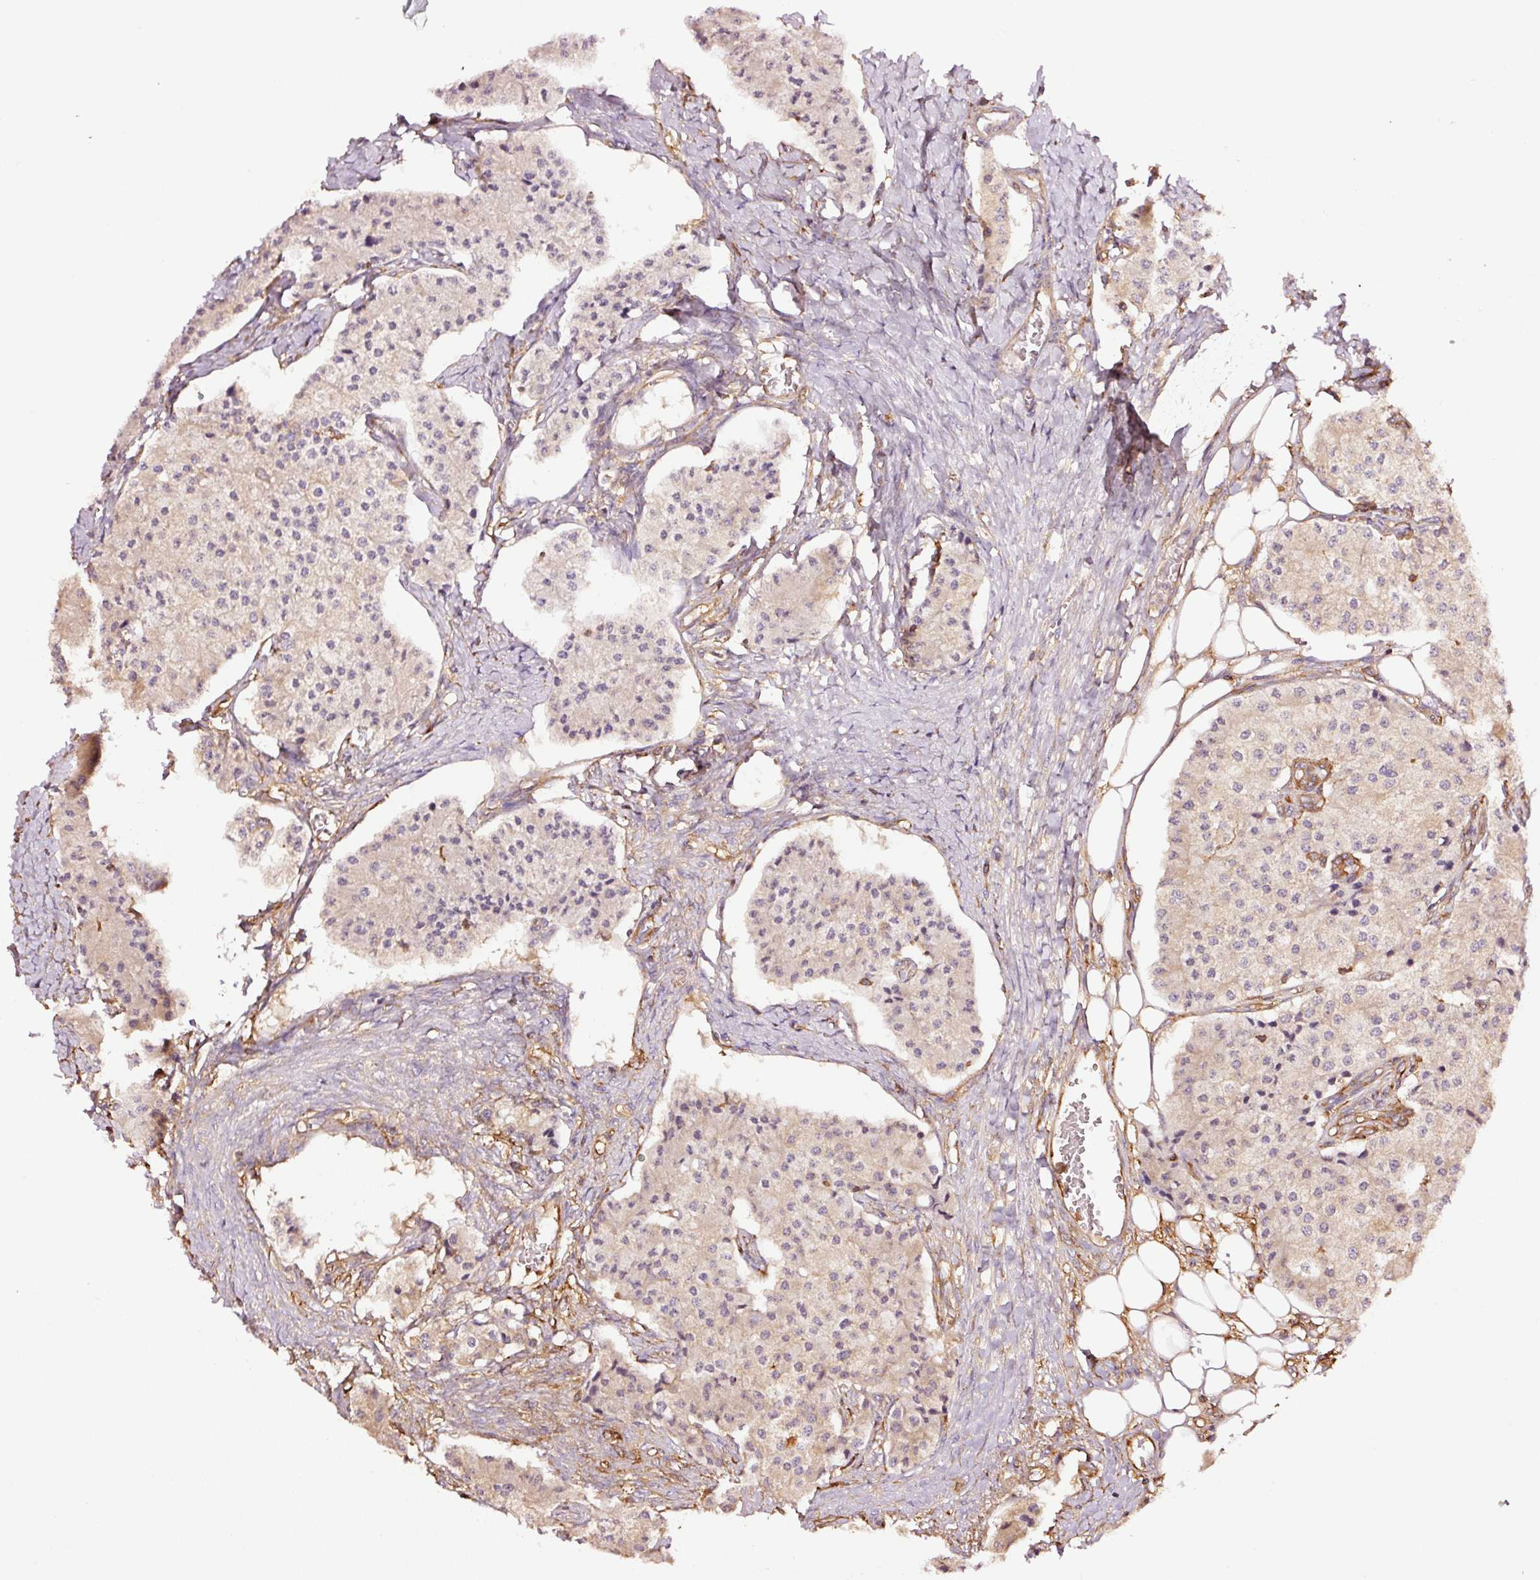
{"staining": {"intensity": "weak", "quantity": "<25%", "location": "cytoplasmic/membranous"}, "tissue": "carcinoid", "cell_type": "Tumor cells", "image_type": "cancer", "snomed": [{"axis": "morphology", "description": "Carcinoid, malignant, NOS"}, {"axis": "topography", "description": "Colon"}], "caption": "Image shows no significant protein expression in tumor cells of carcinoid.", "gene": "METAP1", "patient": {"sex": "female", "age": 52}}